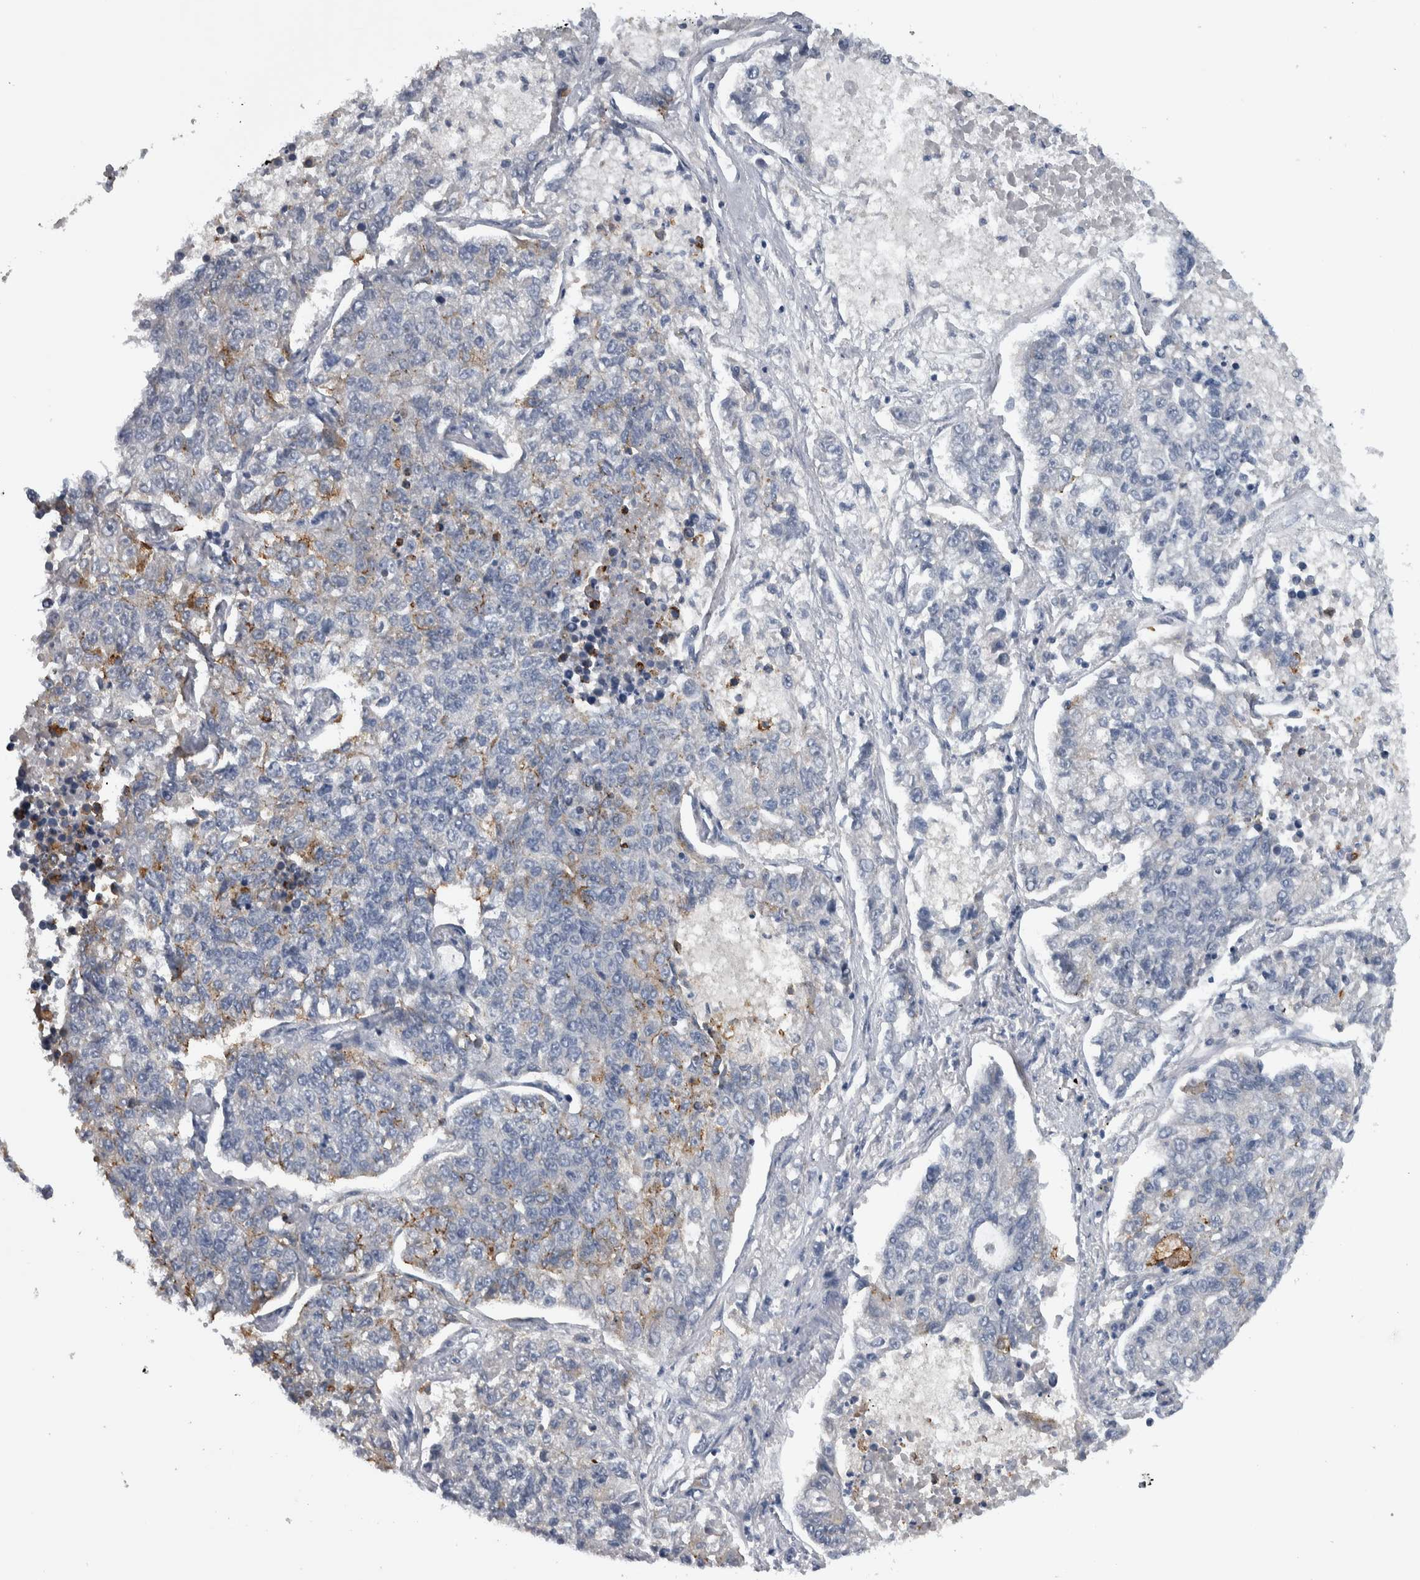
{"staining": {"intensity": "moderate", "quantity": "<25%", "location": "cytoplasmic/membranous"}, "tissue": "lung cancer", "cell_type": "Tumor cells", "image_type": "cancer", "snomed": [{"axis": "morphology", "description": "Adenocarcinoma, NOS"}, {"axis": "topography", "description": "Lung"}], "caption": "Human lung adenocarcinoma stained with a protein marker shows moderate staining in tumor cells.", "gene": "CDH17", "patient": {"sex": "male", "age": 49}}